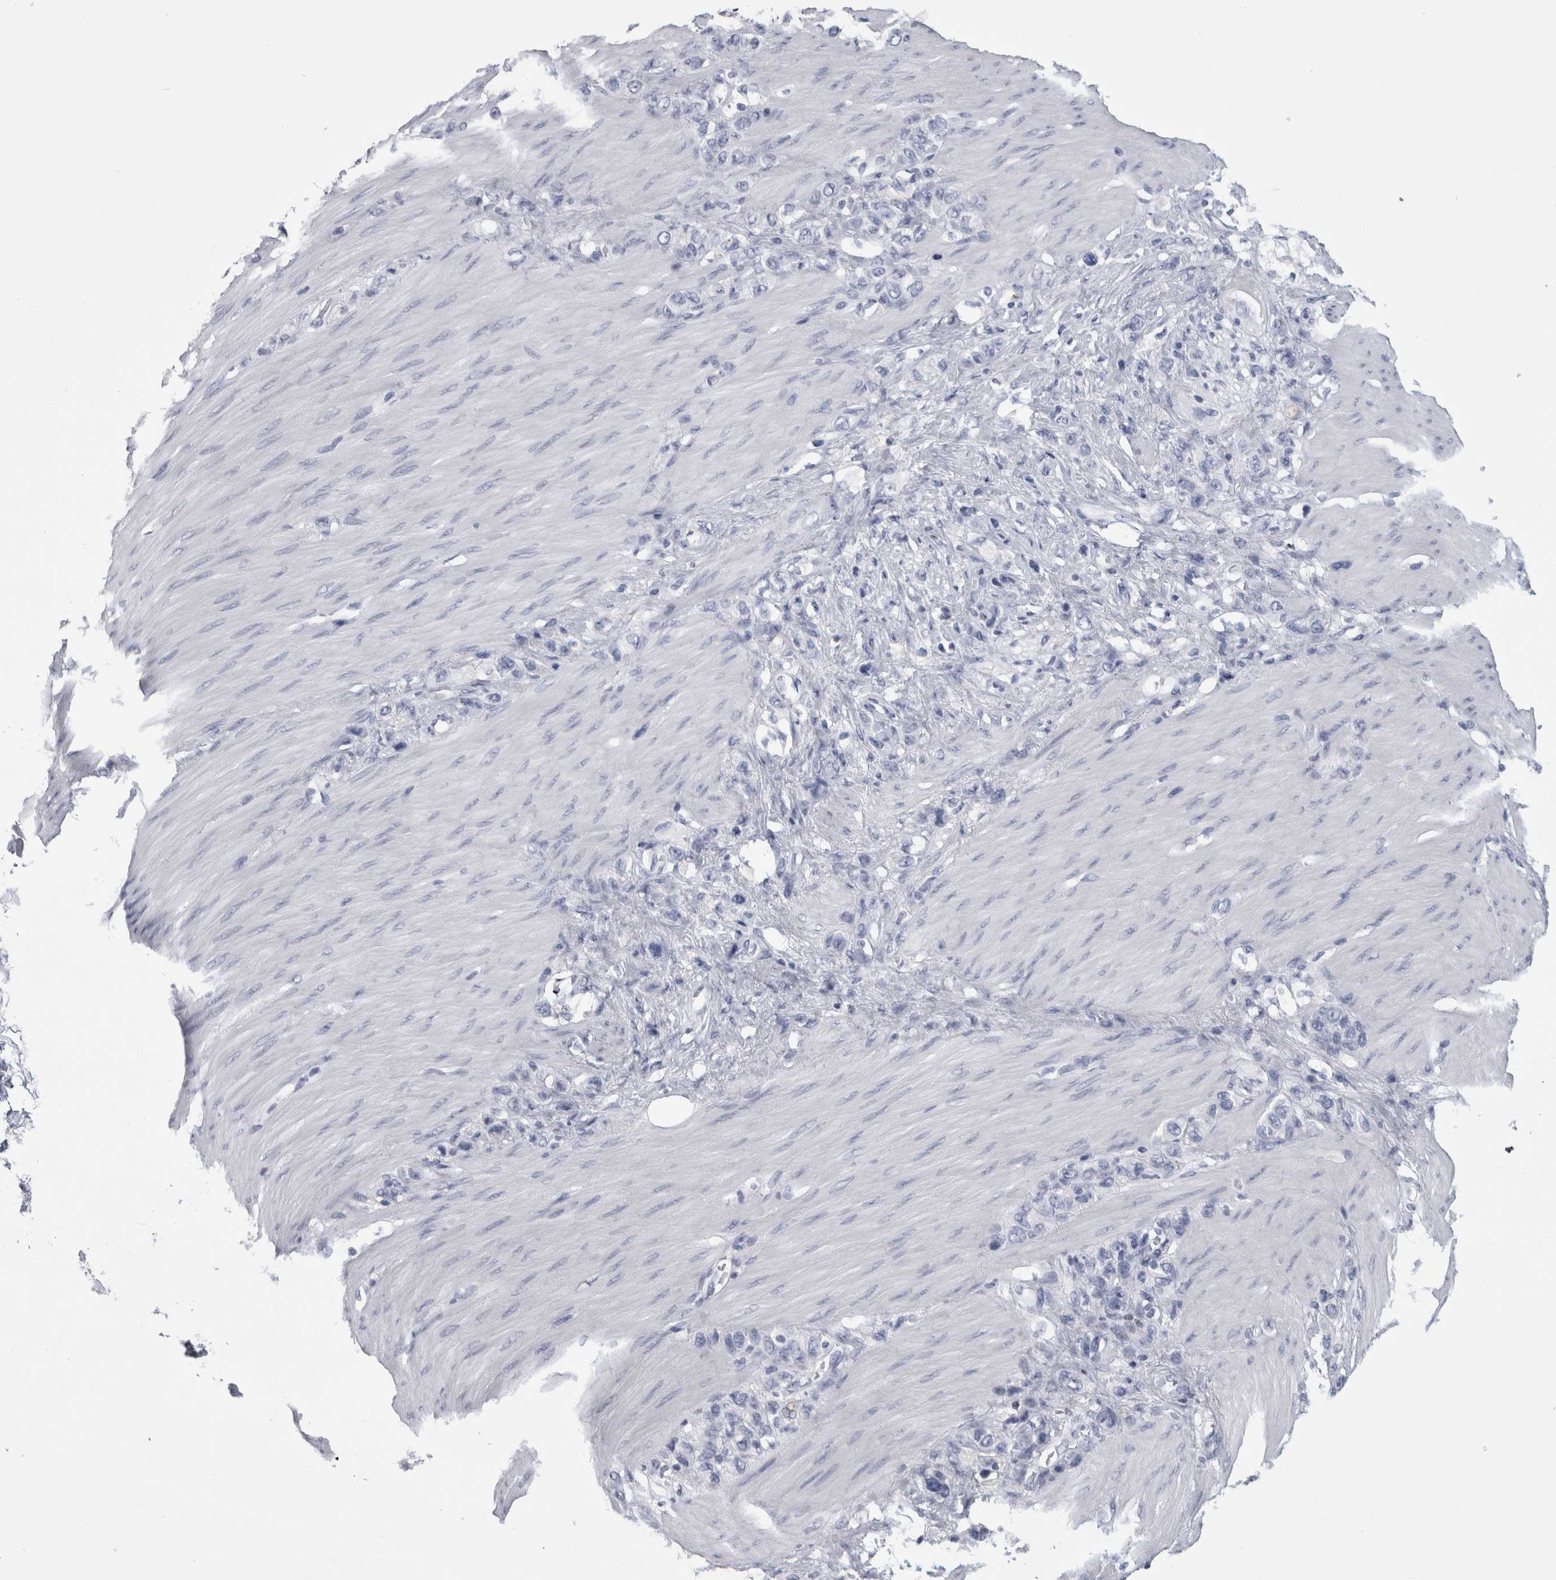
{"staining": {"intensity": "negative", "quantity": "none", "location": "none"}, "tissue": "stomach cancer", "cell_type": "Tumor cells", "image_type": "cancer", "snomed": [{"axis": "morphology", "description": "Adenocarcinoma, NOS"}, {"axis": "morphology", "description": "Adenocarcinoma, High grade"}, {"axis": "topography", "description": "Stomach, upper"}, {"axis": "topography", "description": "Stomach, lower"}], "caption": "High power microscopy micrograph of an immunohistochemistry micrograph of stomach adenocarcinoma (high-grade), revealing no significant expression in tumor cells.", "gene": "PAX5", "patient": {"sex": "female", "age": 65}}